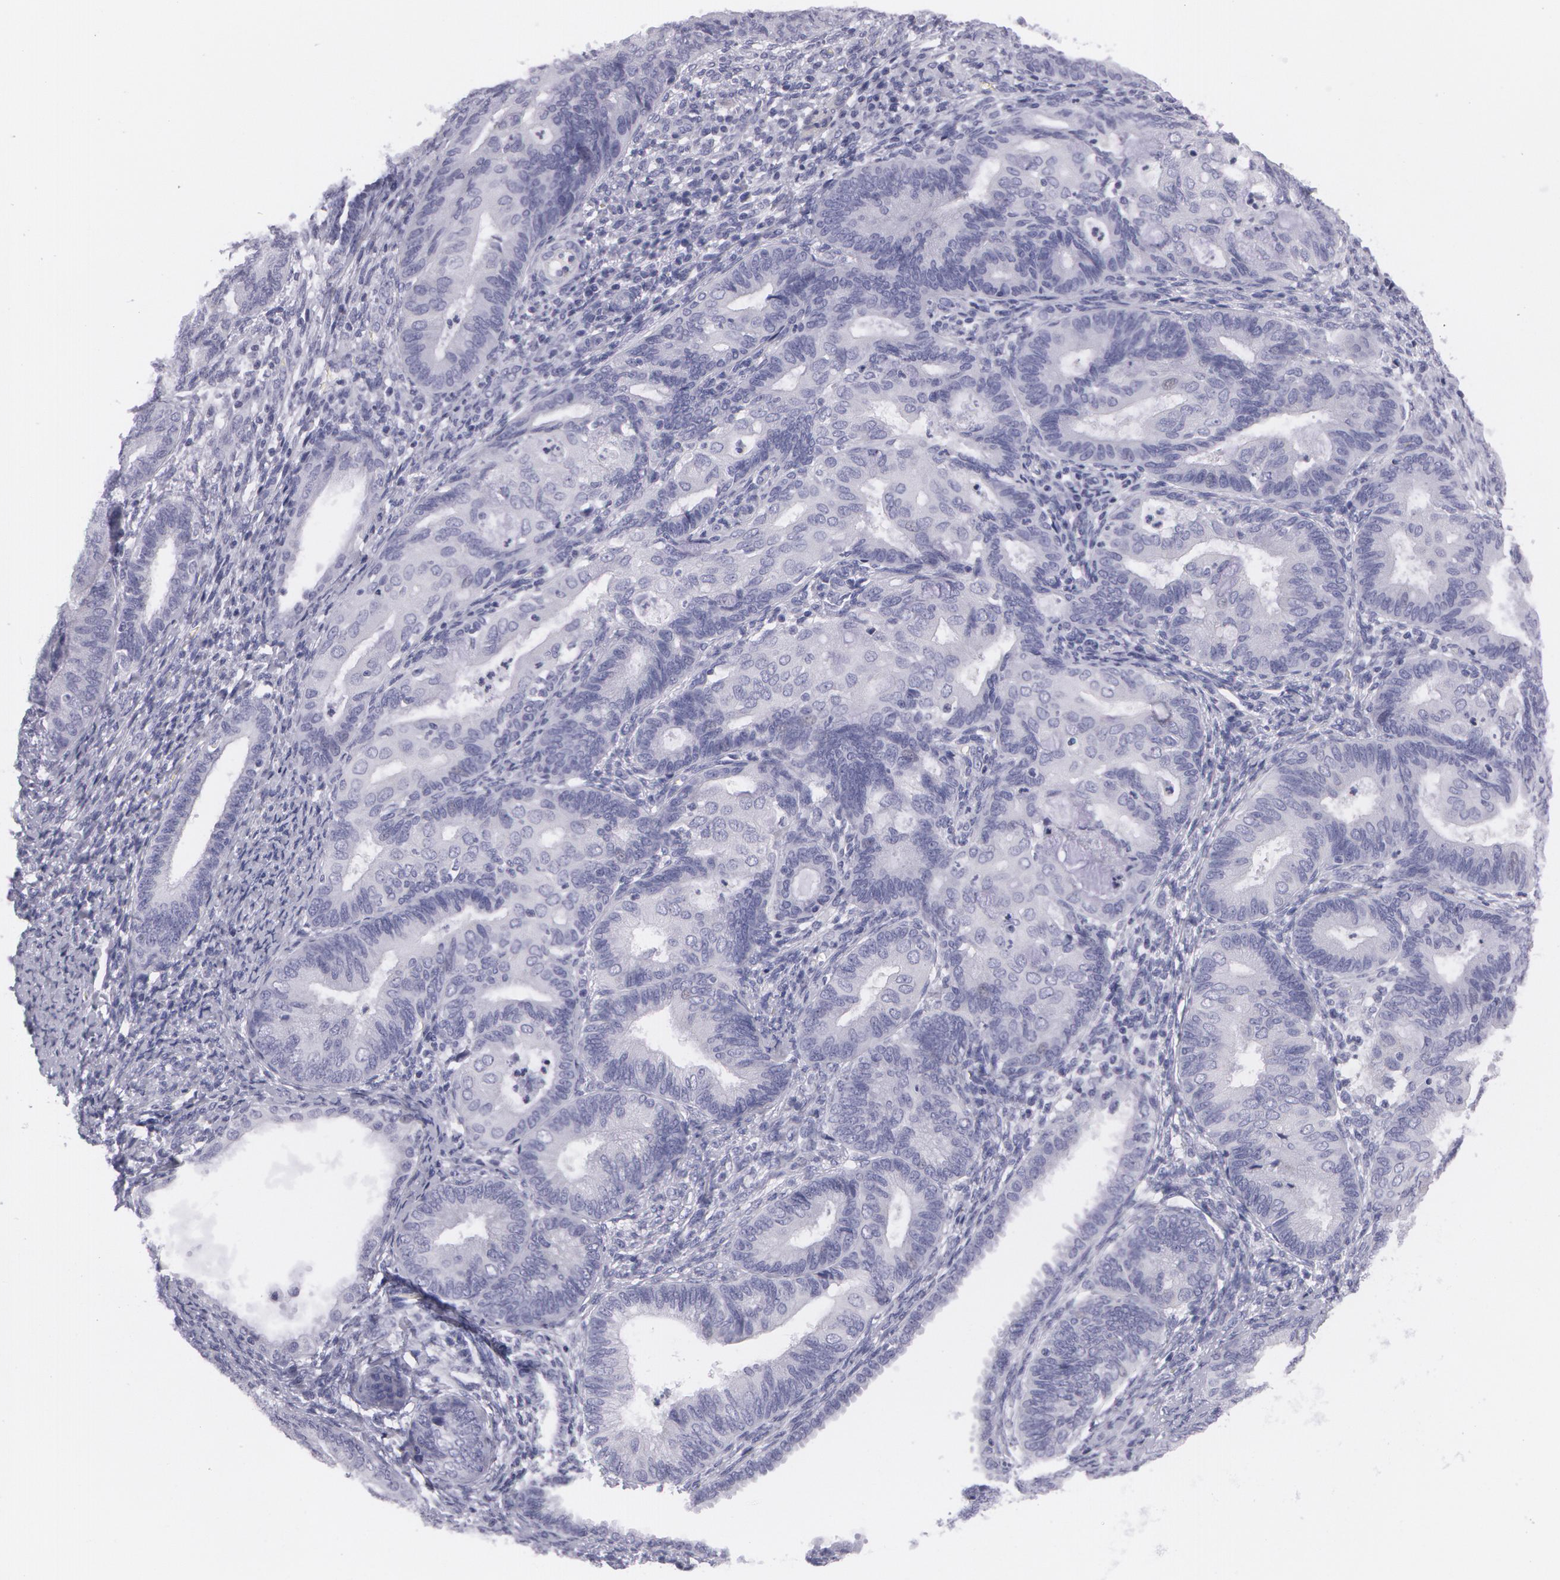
{"staining": {"intensity": "negative", "quantity": "none", "location": "none"}, "tissue": "endometrial cancer", "cell_type": "Tumor cells", "image_type": "cancer", "snomed": [{"axis": "morphology", "description": "Adenocarcinoma, NOS"}, {"axis": "topography", "description": "Endometrium"}], "caption": "Immunohistochemical staining of human endometrial adenocarcinoma reveals no significant expression in tumor cells.", "gene": "AMACR", "patient": {"sex": "female", "age": 63}}